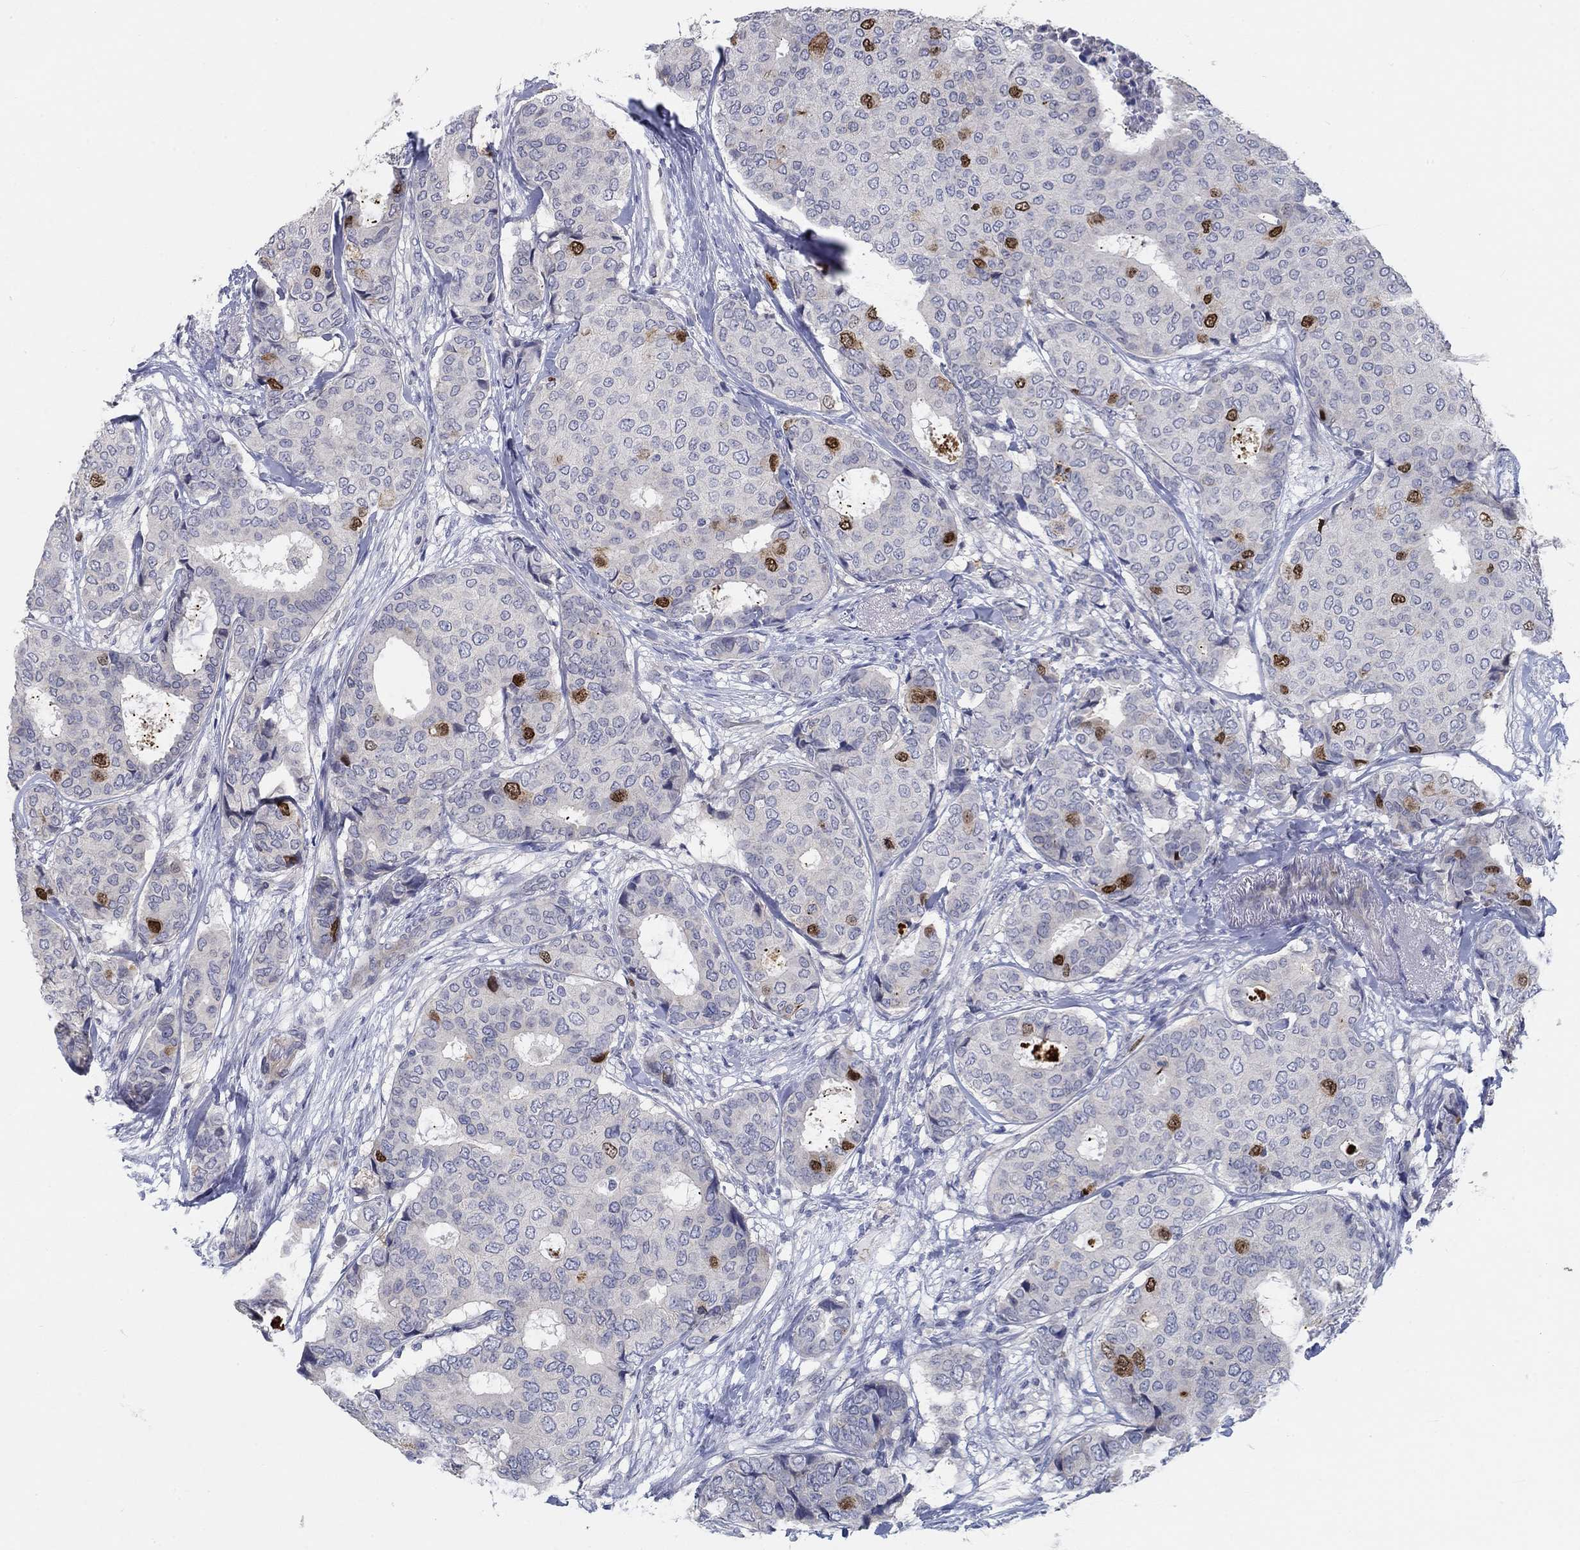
{"staining": {"intensity": "strong", "quantity": "<25%", "location": "nuclear"}, "tissue": "breast cancer", "cell_type": "Tumor cells", "image_type": "cancer", "snomed": [{"axis": "morphology", "description": "Duct carcinoma"}, {"axis": "topography", "description": "Breast"}], "caption": "Intraductal carcinoma (breast) stained with DAB immunohistochemistry (IHC) demonstrates medium levels of strong nuclear expression in about <25% of tumor cells.", "gene": "PRC1", "patient": {"sex": "female", "age": 75}}